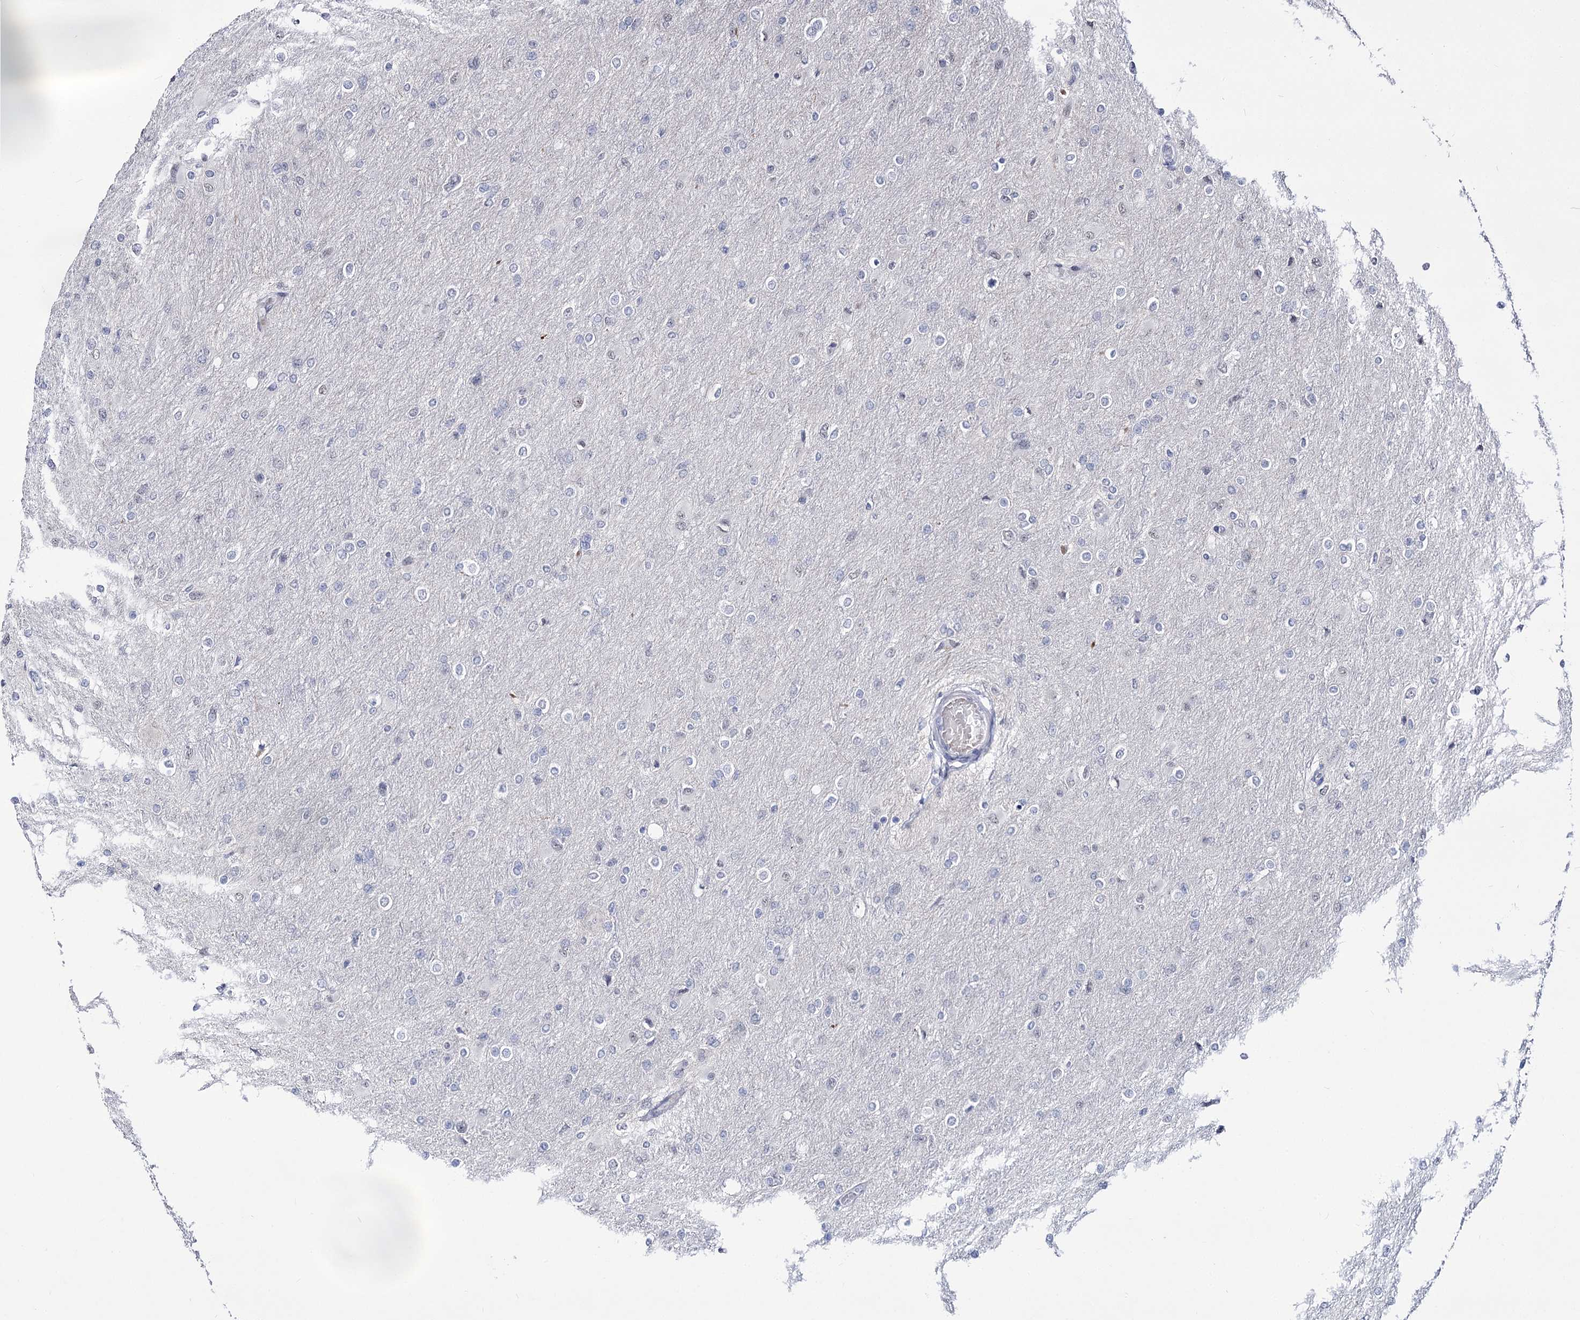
{"staining": {"intensity": "negative", "quantity": "none", "location": "none"}, "tissue": "glioma", "cell_type": "Tumor cells", "image_type": "cancer", "snomed": [{"axis": "morphology", "description": "Glioma, malignant, High grade"}, {"axis": "topography", "description": "Cerebral cortex"}], "caption": "Photomicrograph shows no significant protein positivity in tumor cells of malignant high-grade glioma. (Brightfield microscopy of DAB (3,3'-diaminobenzidine) immunohistochemistry (IHC) at high magnification).", "gene": "STOX1", "patient": {"sex": "female", "age": 36}}